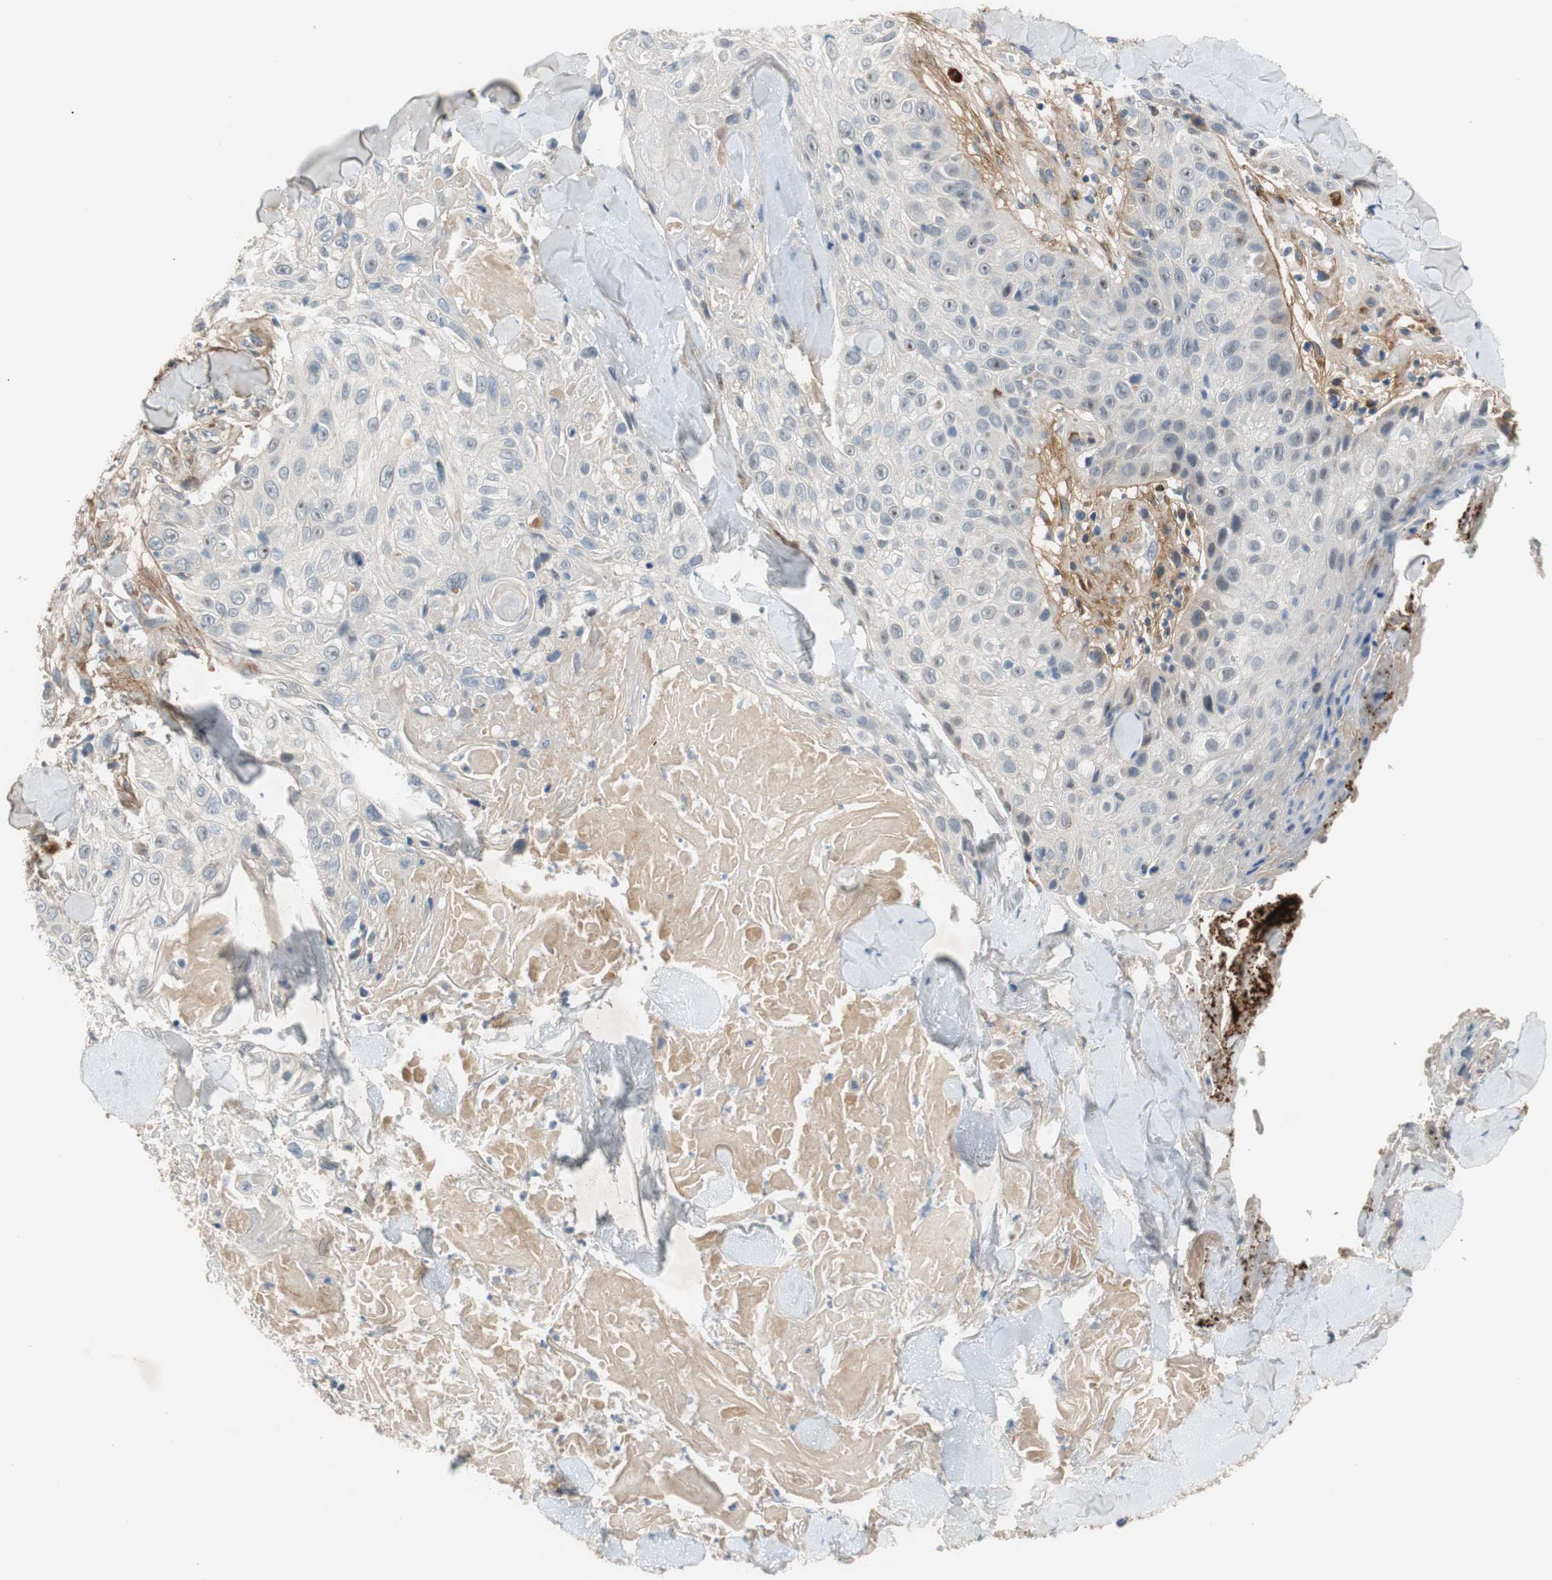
{"staining": {"intensity": "negative", "quantity": "none", "location": "none"}, "tissue": "skin cancer", "cell_type": "Tumor cells", "image_type": "cancer", "snomed": [{"axis": "morphology", "description": "Squamous cell carcinoma, NOS"}, {"axis": "topography", "description": "Skin"}], "caption": "IHC of skin cancer (squamous cell carcinoma) exhibits no expression in tumor cells.", "gene": "COL12A1", "patient": {"sex": "male", "age": 86}}